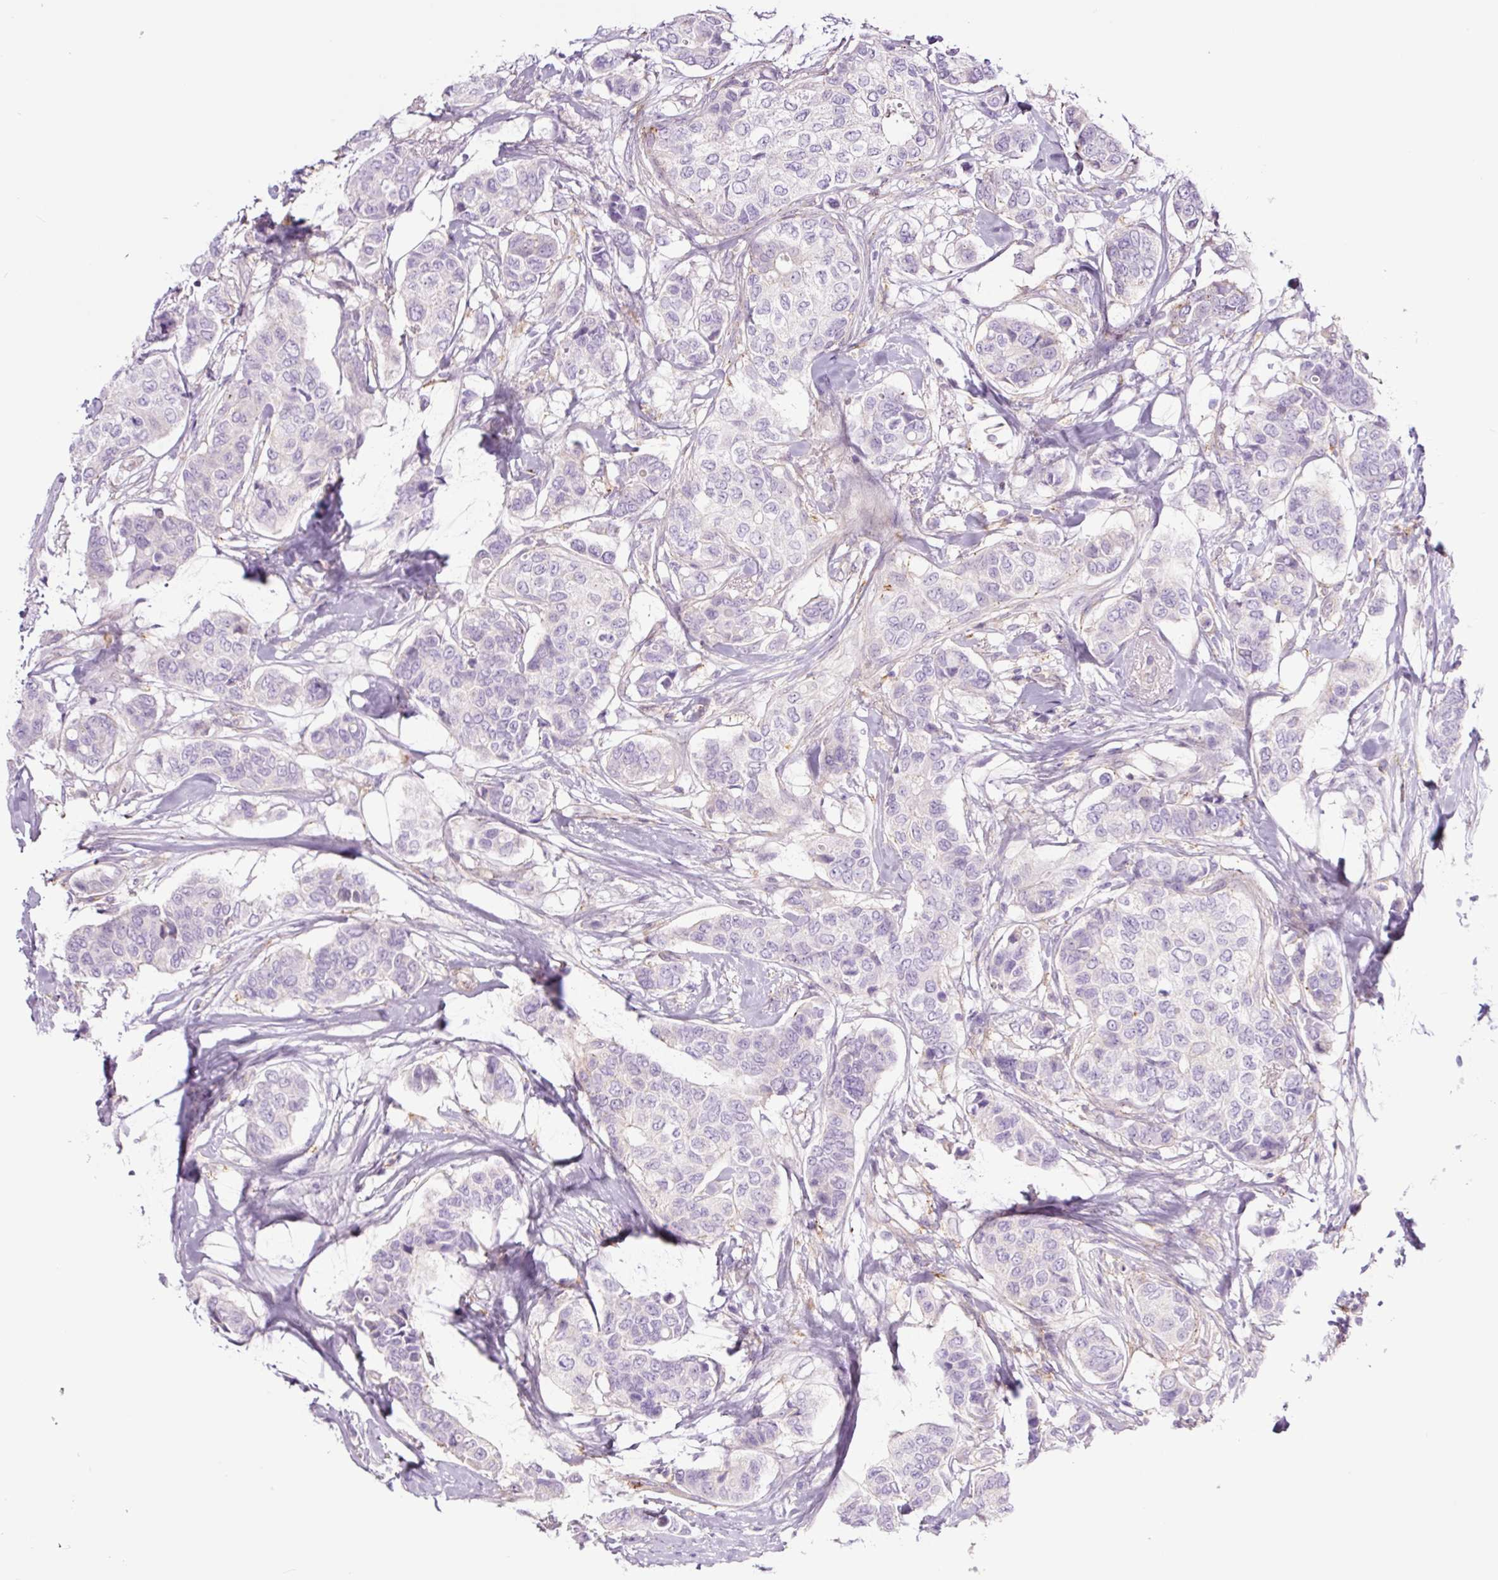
{"staining": {"intensity": "negative", "quantity": "none", "location": "none"}, "tissue": "breast cancer", "cell_type": "Tumor cells", "image_type": "cancer", "snomed": [{"axis": "morphology", "description": "Lobular carcinoma"}, {"axis": "topography", "description": "Breast"}], "caption": "DAB (3,3'-diaminobenzidine) immunohistochemical staining of lobular carcinoma (breast) exhibits no significant staining in tumor cells. Nuclei are stained in blue.", "gene": "SH2D6", "patient": {"sex": "female", "age": 51}}